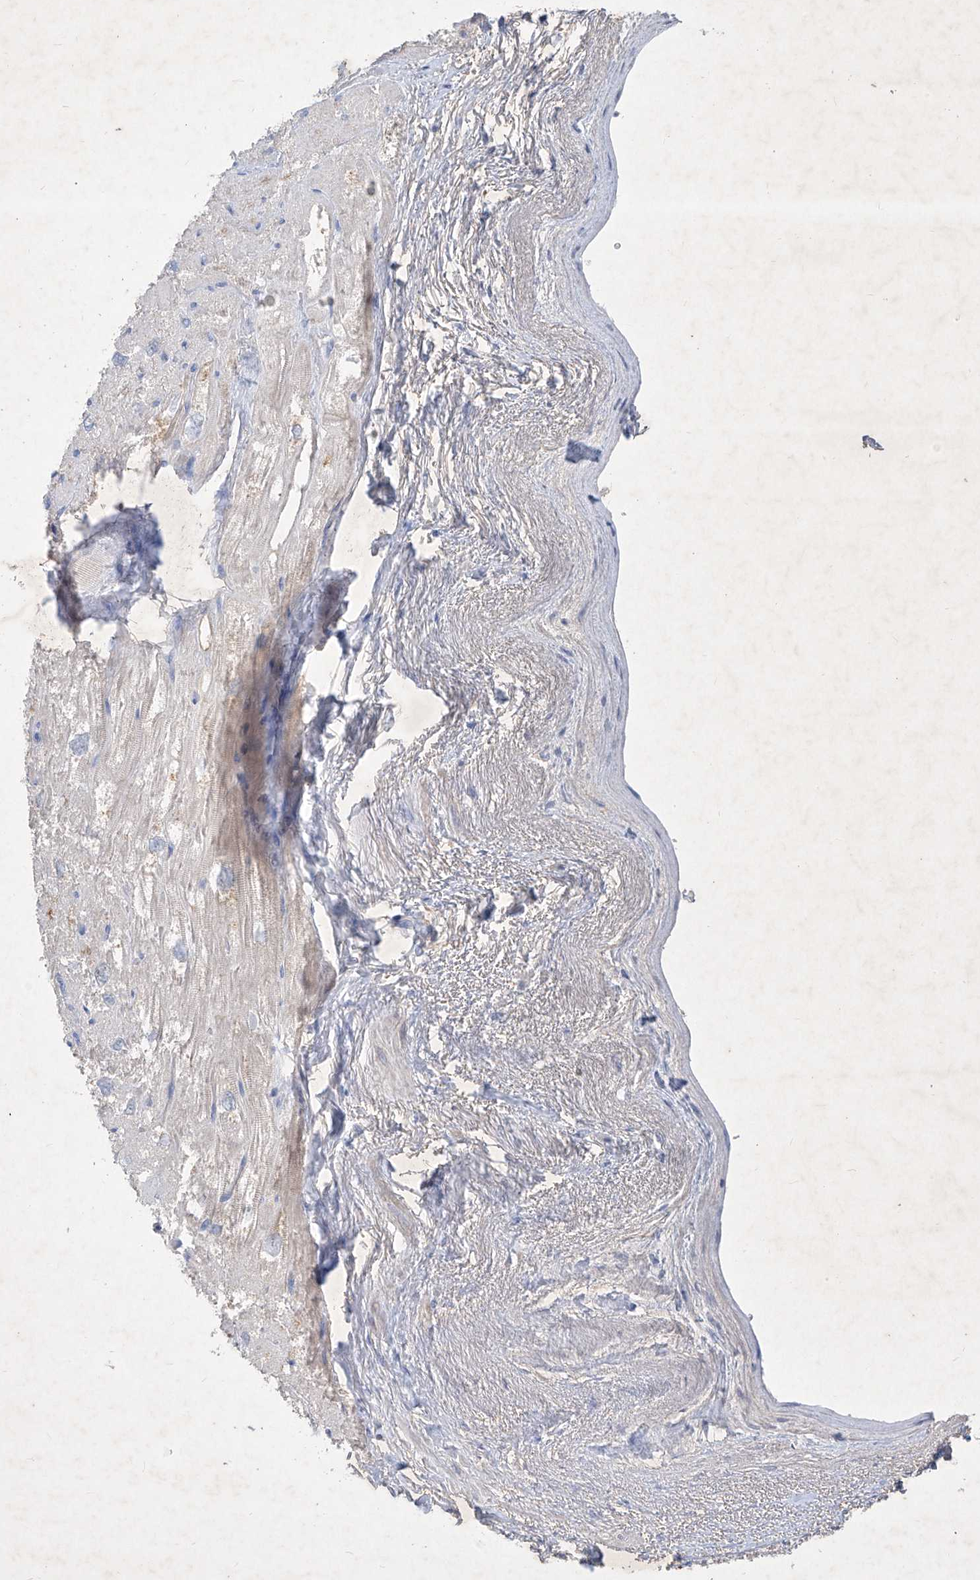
{"staining": {"intensity": "weak", "quantity": ">75%", "location": "cytoplasmic/membranous"}, "tissue": "heart muscle", "cell_type": "Cardiomyocytes", "image_type": "normal", "snomed": [{"axis": "morphology", "description": "Normal tissue, NOS"}, {"axis": "topography", "description": "Heart"}], "caption": "About >75% of cardiomyocytes in benign heart muscle show weak cytoplasmic/membranous protein staining as visualized by brown immunohistochemical staining.", "gene": "ASNS", "patient": {"sex": "male", "age": 50}}